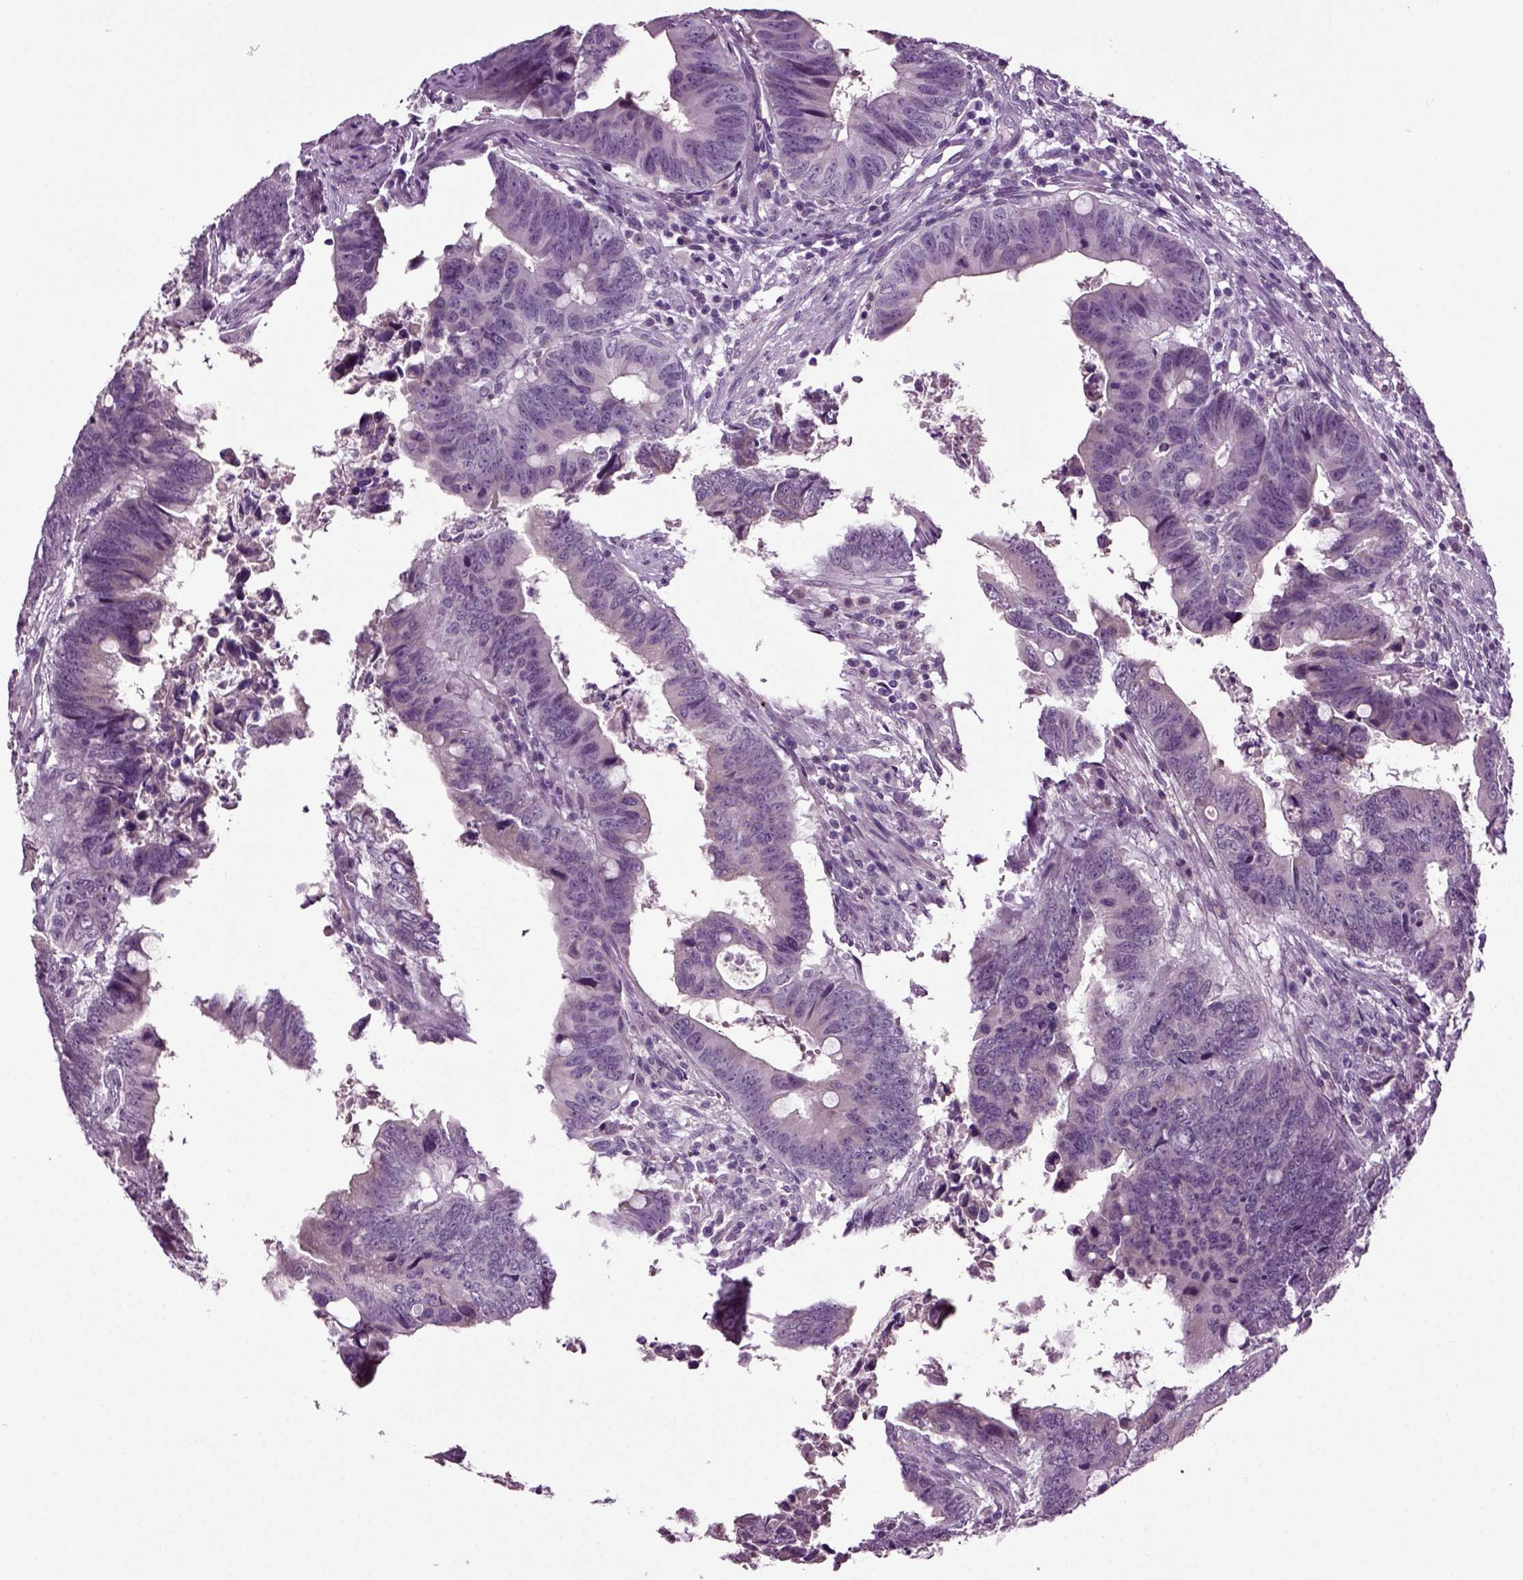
{"staining": {"intensity": "negative", "quantity": "none", "location": "none"}, "tissue": "colorectal cancer", "cell_type": "Tumor cells", "image_type": "cancer", "snomed": [{"axis": "morphology", "description": "Adenocarcinoma, NOS"}, {"axis": "topography", "description": "Colon"}], "caption": "High power microscopy photomicrograph of an immunohistochemistry micrograph of adenocarcinoma (colorectal), revealing no significant positivity in tumor cells. The staining is performed using DAB brown chromogen with nuclei counter-stained in using hematoxylin.", "gene": "SPATA17", "patient": {"sex": "female", "age": 82}}